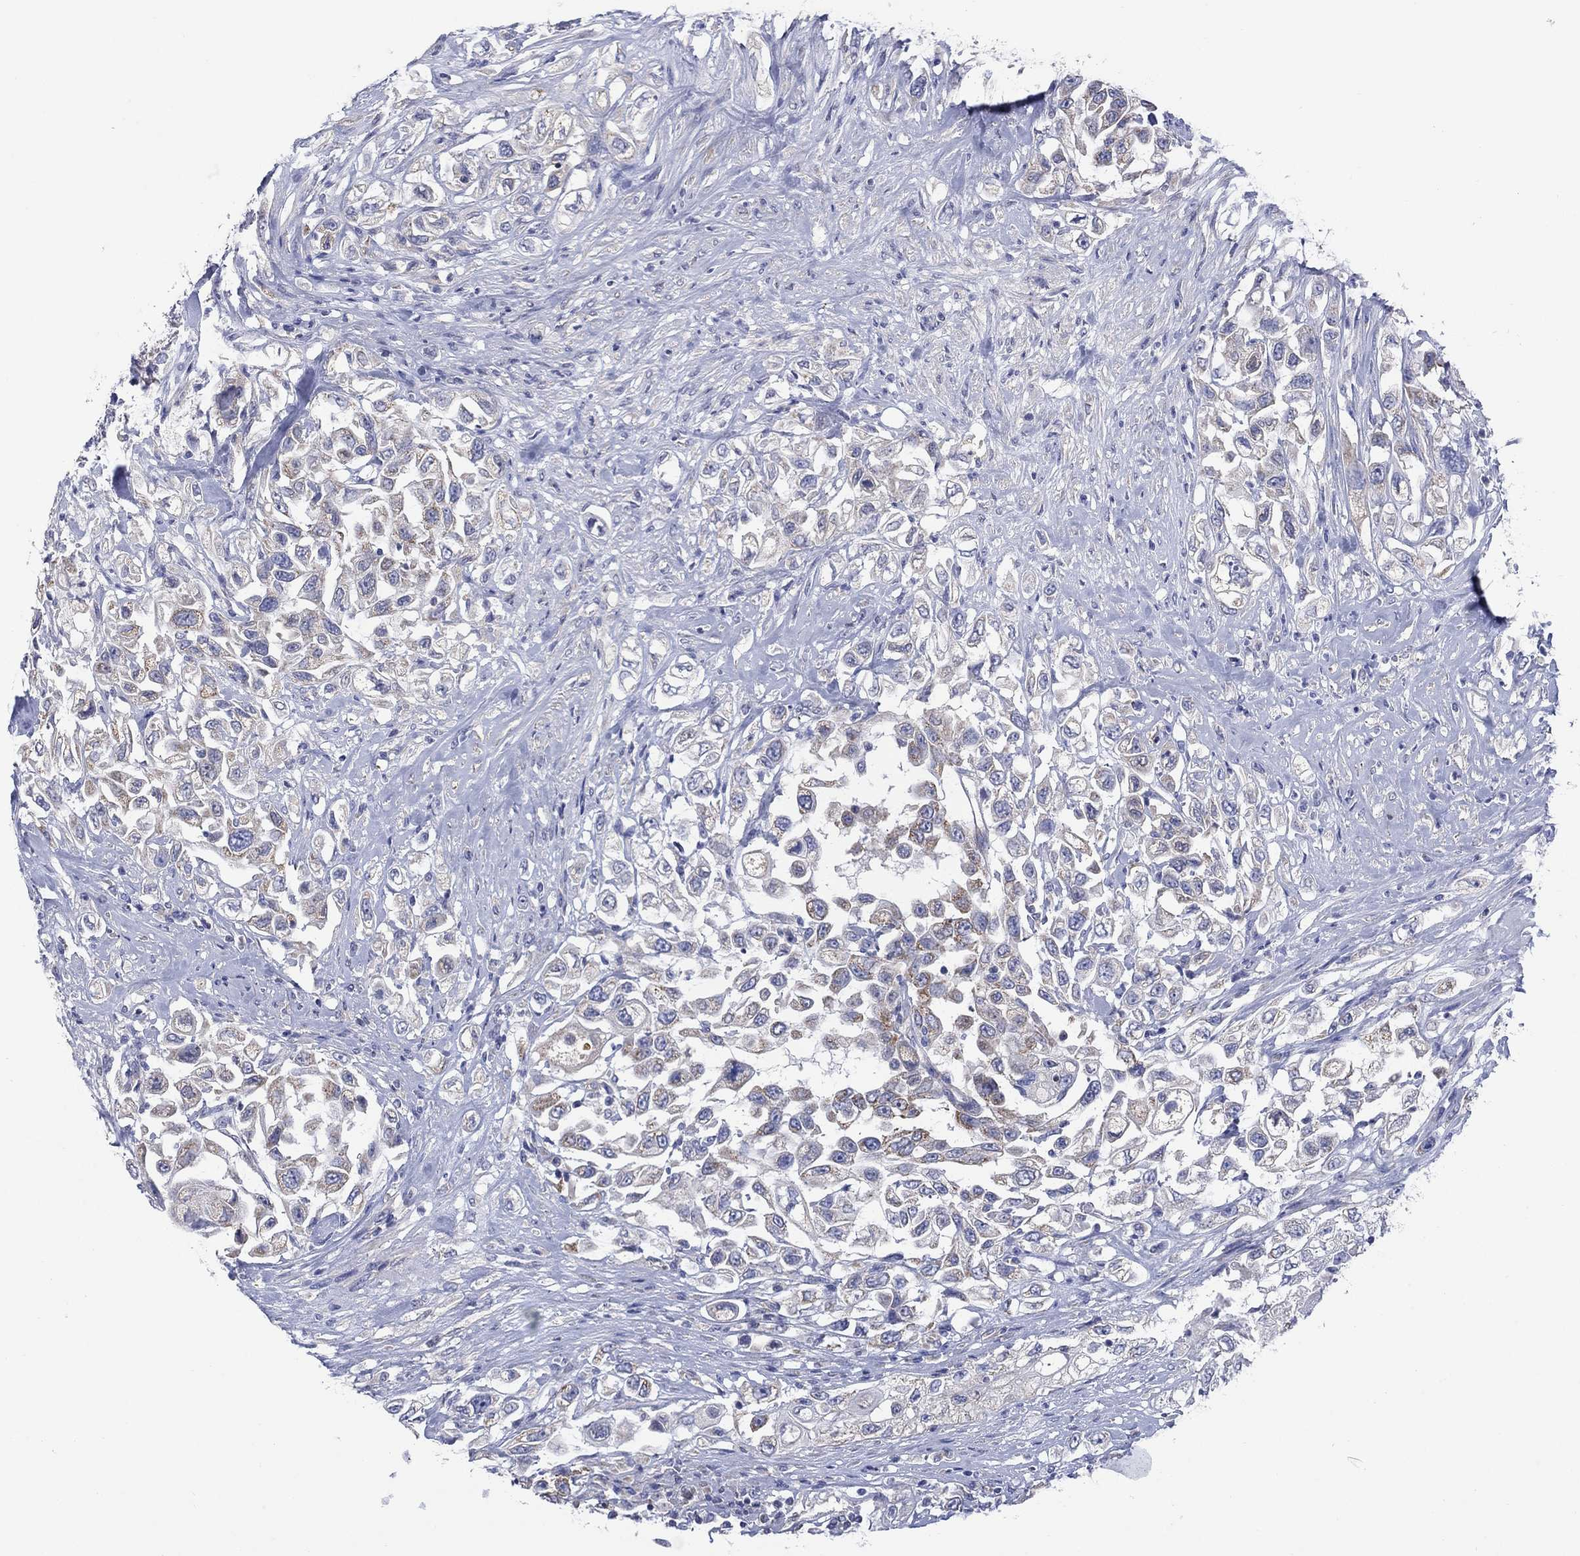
{"staining": {"intensity": "strong", "quantity": "<25%", "location": "cytoplasmic/membranous"}, "tissue": "urothelial cancer", "cell_type": "Tumor cells", "image_type": "cancer", "snomed": [{"axis": "morphology", "description": "Urothelial carcinoma, High grade"}, {"axis": "topography", "description": "Urinary bladder"}], "caption": "DAB immunohistochemical staining of human urothelial carcinoma (high-grade) reveals strong cytoplasmic/membranous protein expression in about <25% of tumor cells.", "gene": "CLVS1", "patient": {"sex": "female", "age": 56}}